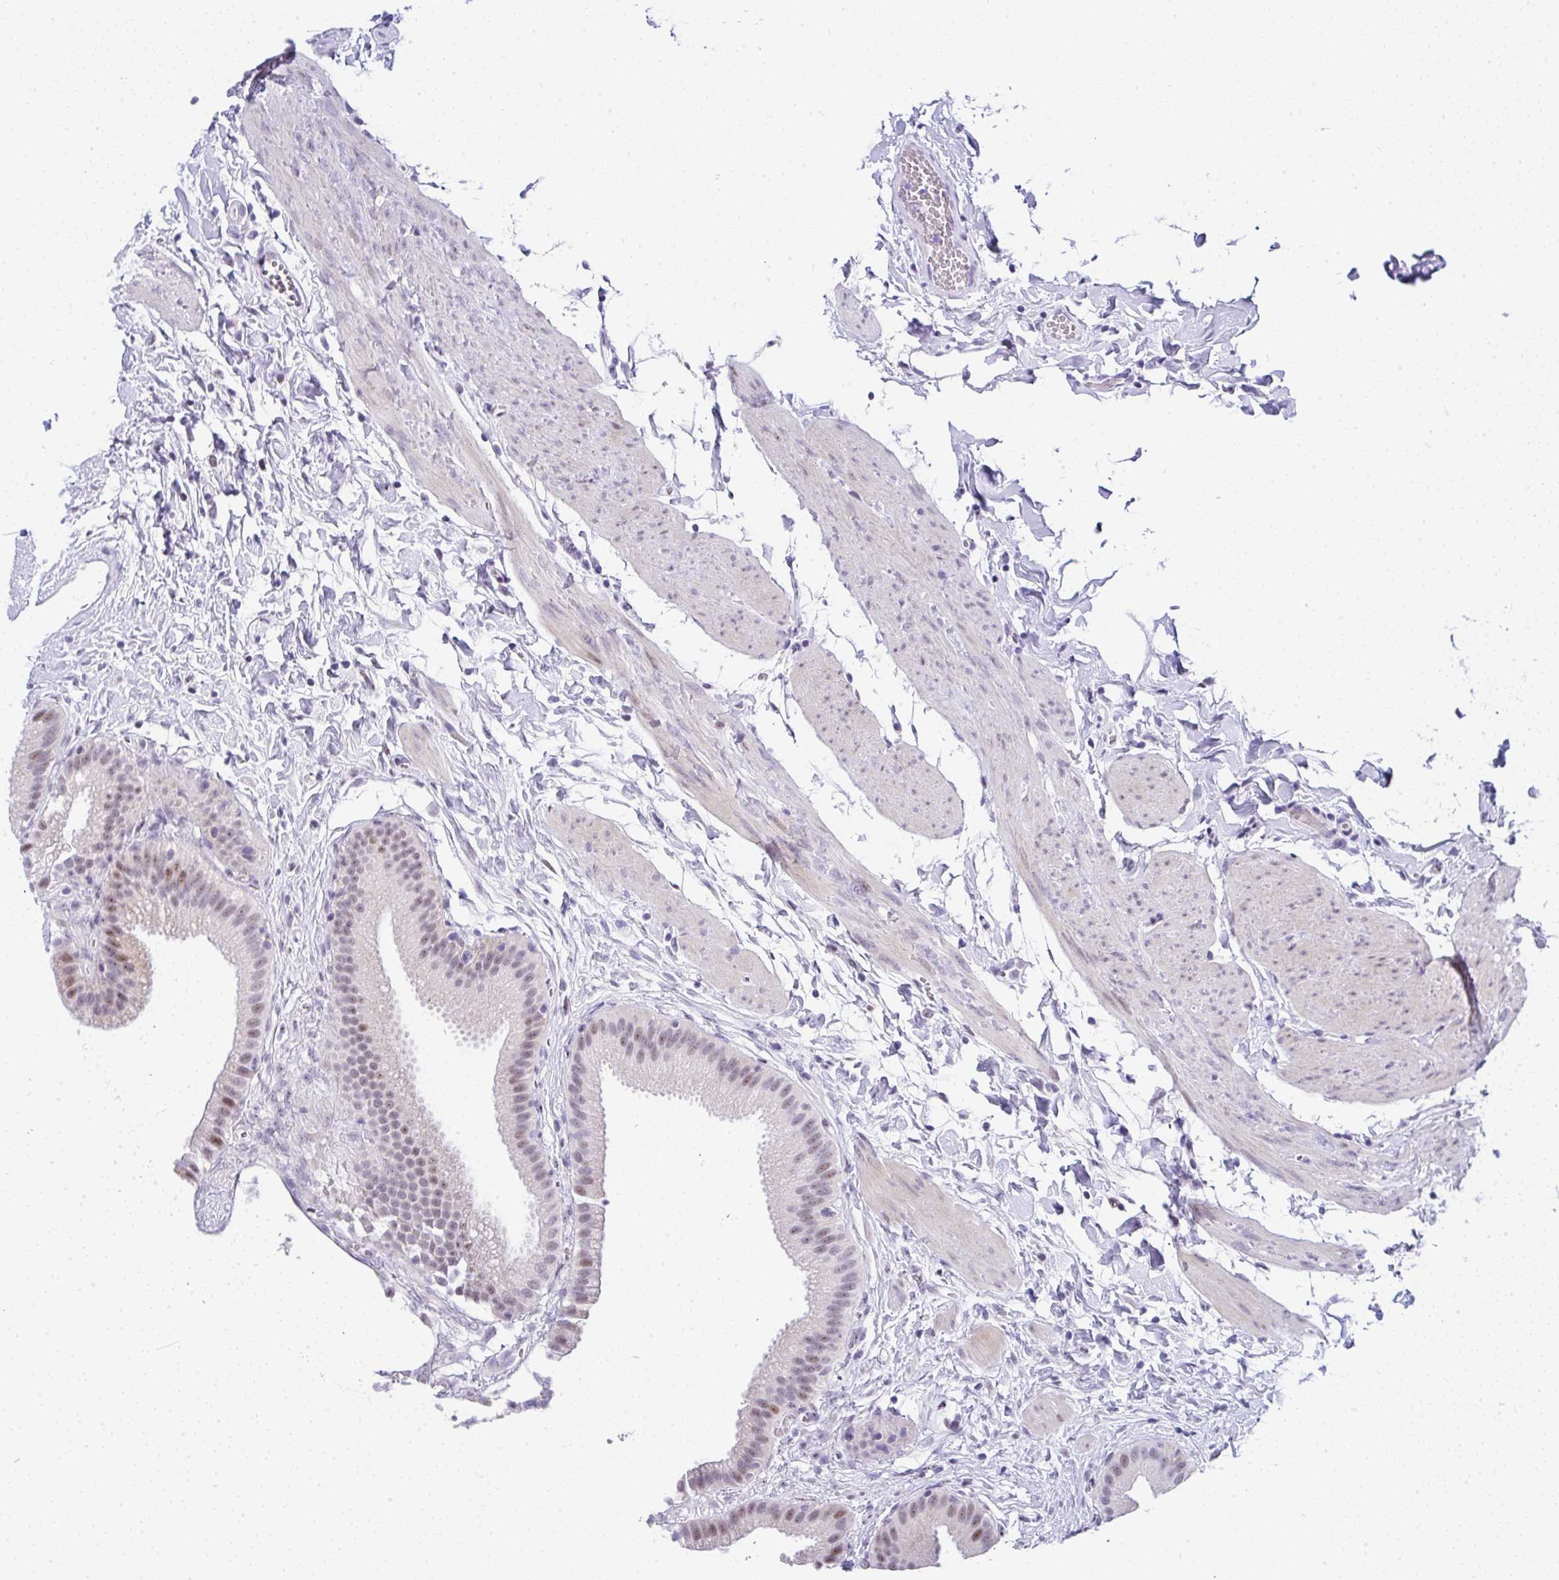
{"staining": {"intensity": "moderate", "quantity": "<25%", "location": "nuclear"}, "tissue": "gallbladder", "cell_type": "Glandular cells", "image_type": "normal", "snomed": [{"axis": "morphology", "description": "Normal tissue, NOS"}, {"axis": "topography", "description": "Gallbladder"}], "caption": "An immunohistochemistry micrograph of unremarkable tissue is shown. Protein staining in brown shows moderate nuclear positivity in gallbladder within glandular cells.", "gene": "NR1D2", "patient": {"sex": "female", "age": 63}}